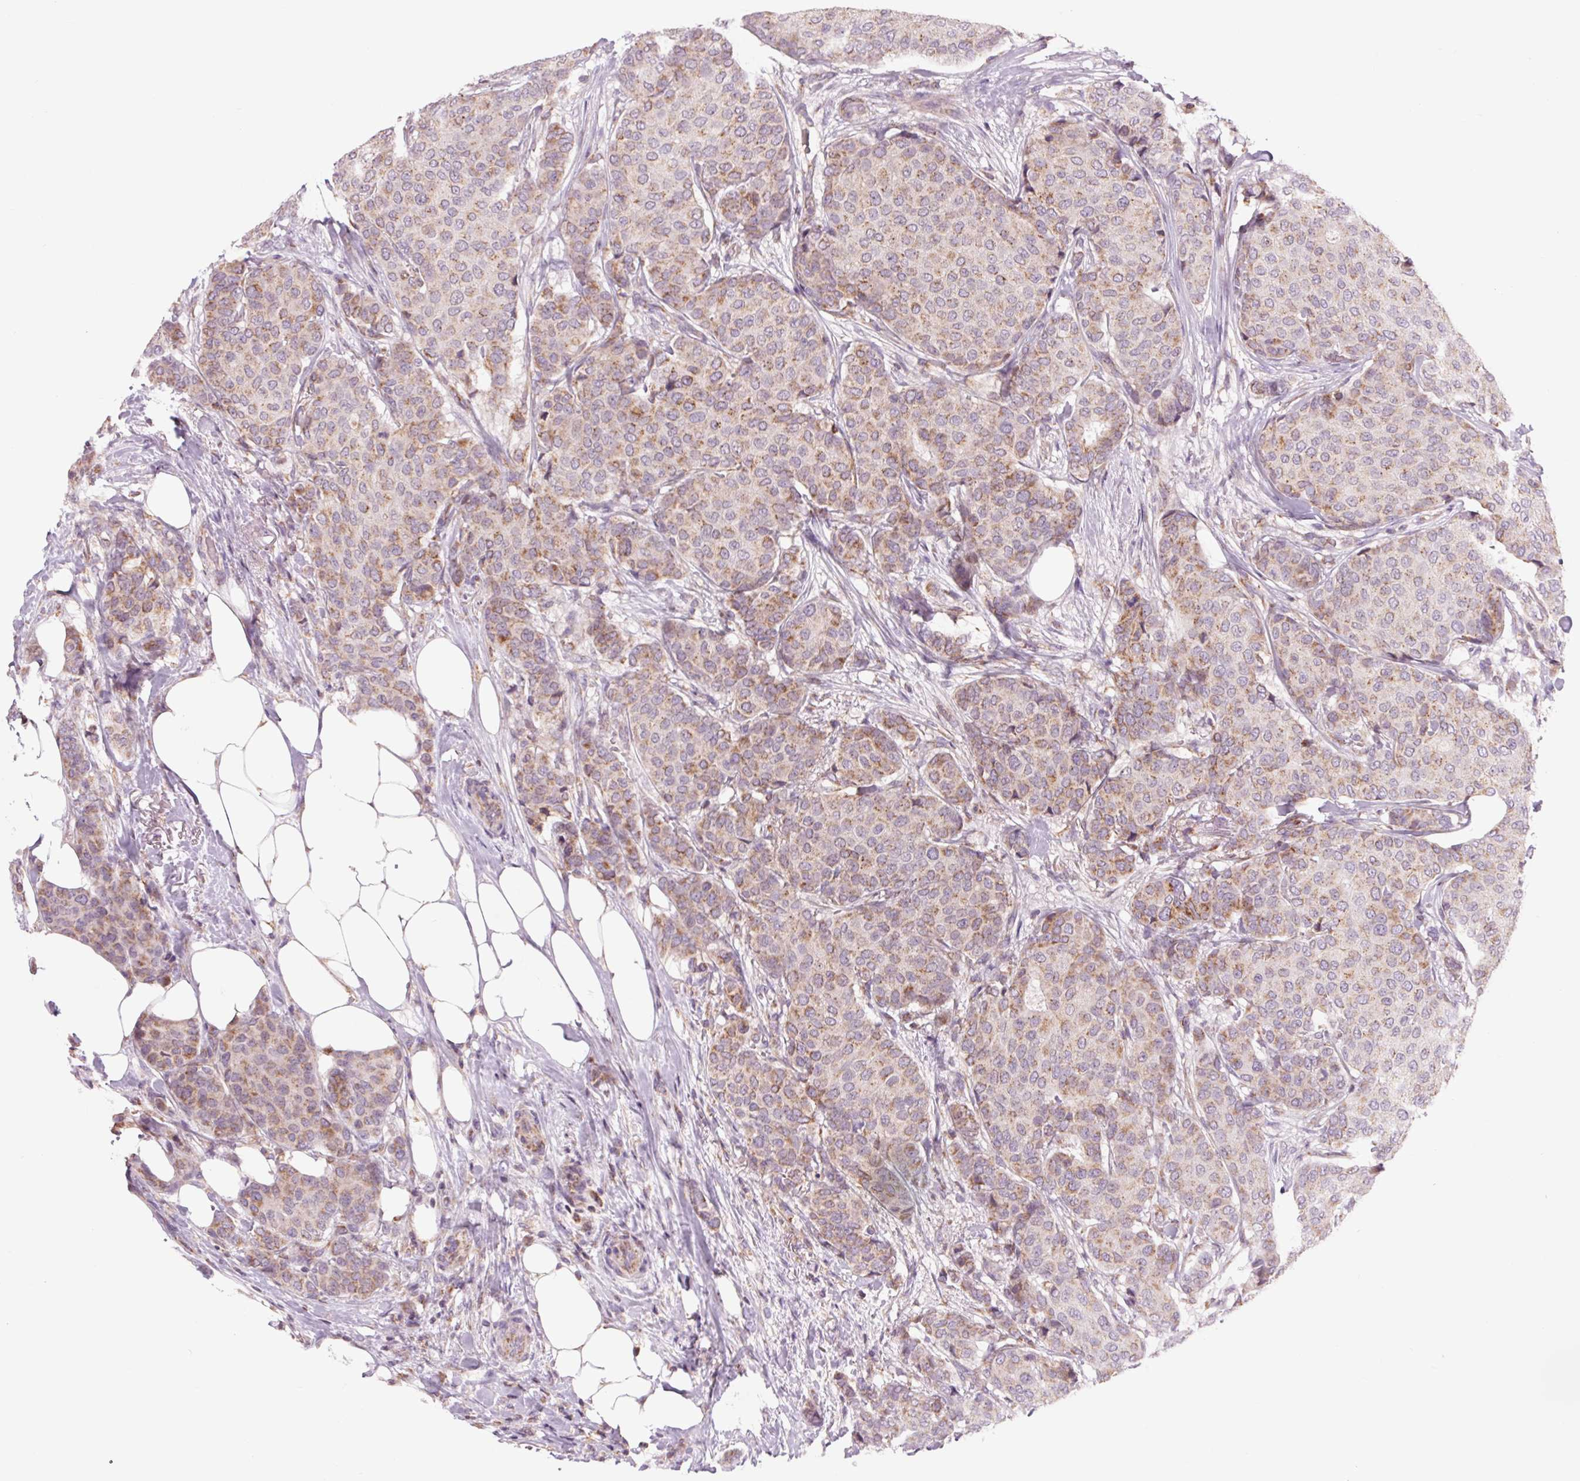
{"staining": {"intensity": "moderate", "quantity": ">75%", "location": "cytoplasmic/membranous"}, "tissue": "breast cancer", "cell_type": "Tumor cells", "image_type": "cancer", "snomed": [{"axis": "morphology", "description": "Duct carcinoma"}, {"axis": "topography", "description": "Breast"}], "caption": "The immunohistochemical stain highlights moderate cytoplasmic/membranous expression in tumor cells of infiltrating ductal carcinoma (breast) tissue.", "gene": "COX6A1", "patient": {"sex": "female", "age": 75}}